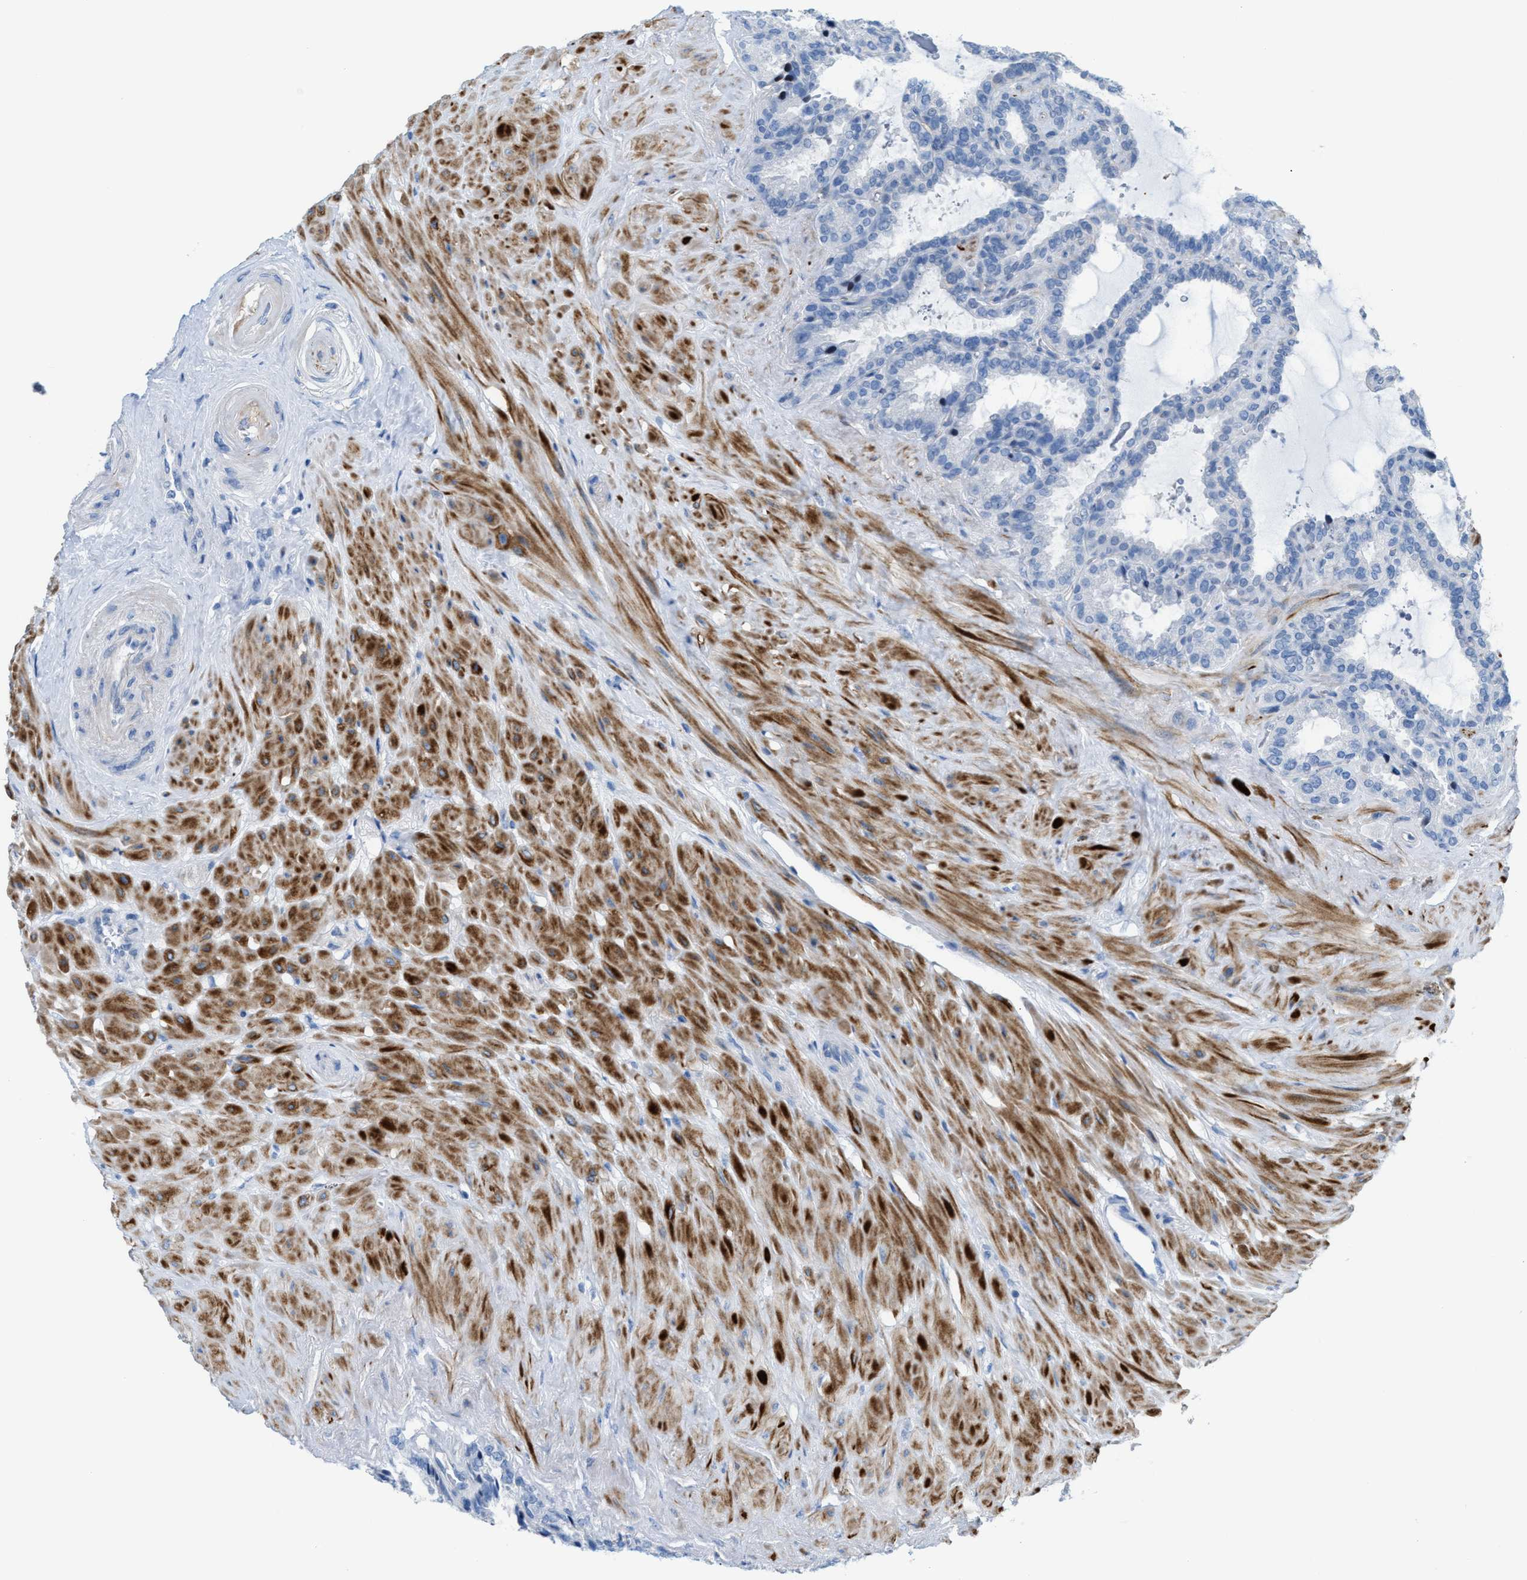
{"staining": {"intensity": "negative", "quantity": "none", "location": "none"}, "tissue": "seminal vesicle", "cell_type": "Glandular cells", "image_type": "normal", "snomed": [{"axis": "morphology", "description": "Normal tissue, NOS"}, {"axis": "topography", "description": "Seminal veicle"}], "caption": "DAB (3,3'-diaminobenzidine) immunohistochemical staining of benign seminal vesicle shows no significant positivity in glandular cells. (DAB (3,3'-diaminobenzidine) immunohistochemistry (IHC) with hematoxylin counter stain).", "gene": "MPP3", "patient": {"sex": "male", "age": 46}}